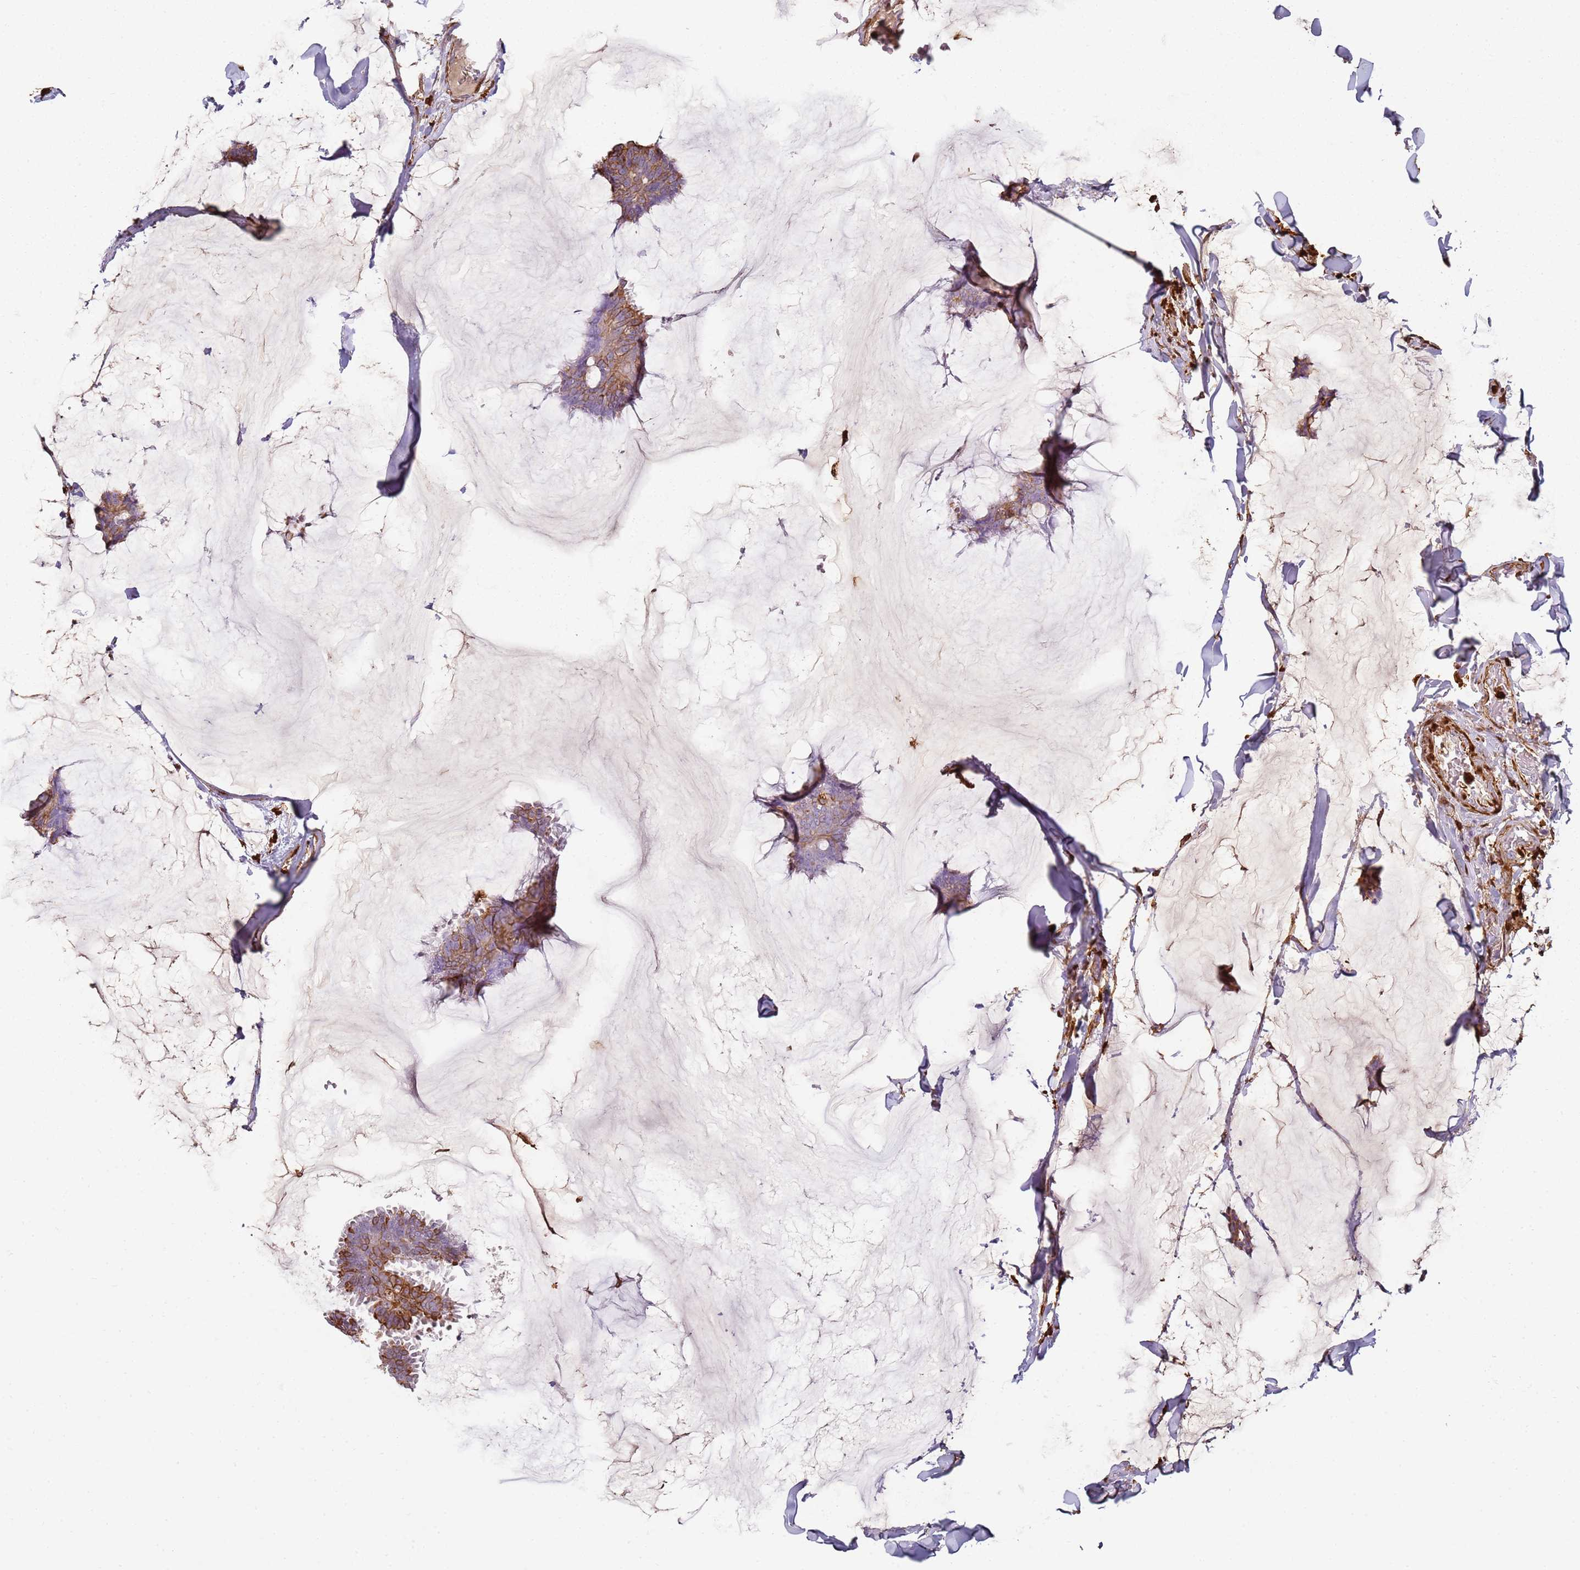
{"staining": {"intensity": "moderate", "quantity": "25%-75%", "location": "cytoplasmic/membranous"}, "tissue": "breast cancer", "cell_type": "Tumor cells", "image_type": "cancer", "snomed": [{"axis": "morphology", "description": "Duct carcinoma"}, {"axis": "topography", "description": "Breast"}], "caption": "This is an image of IHC staining of invasive ductal carcinoma (breast), which shows moderate positivity in the cytoplasmic/membranous of tumor cells.", "gene": "S100A4", "patient": {"sex": "female", "age": 93}}